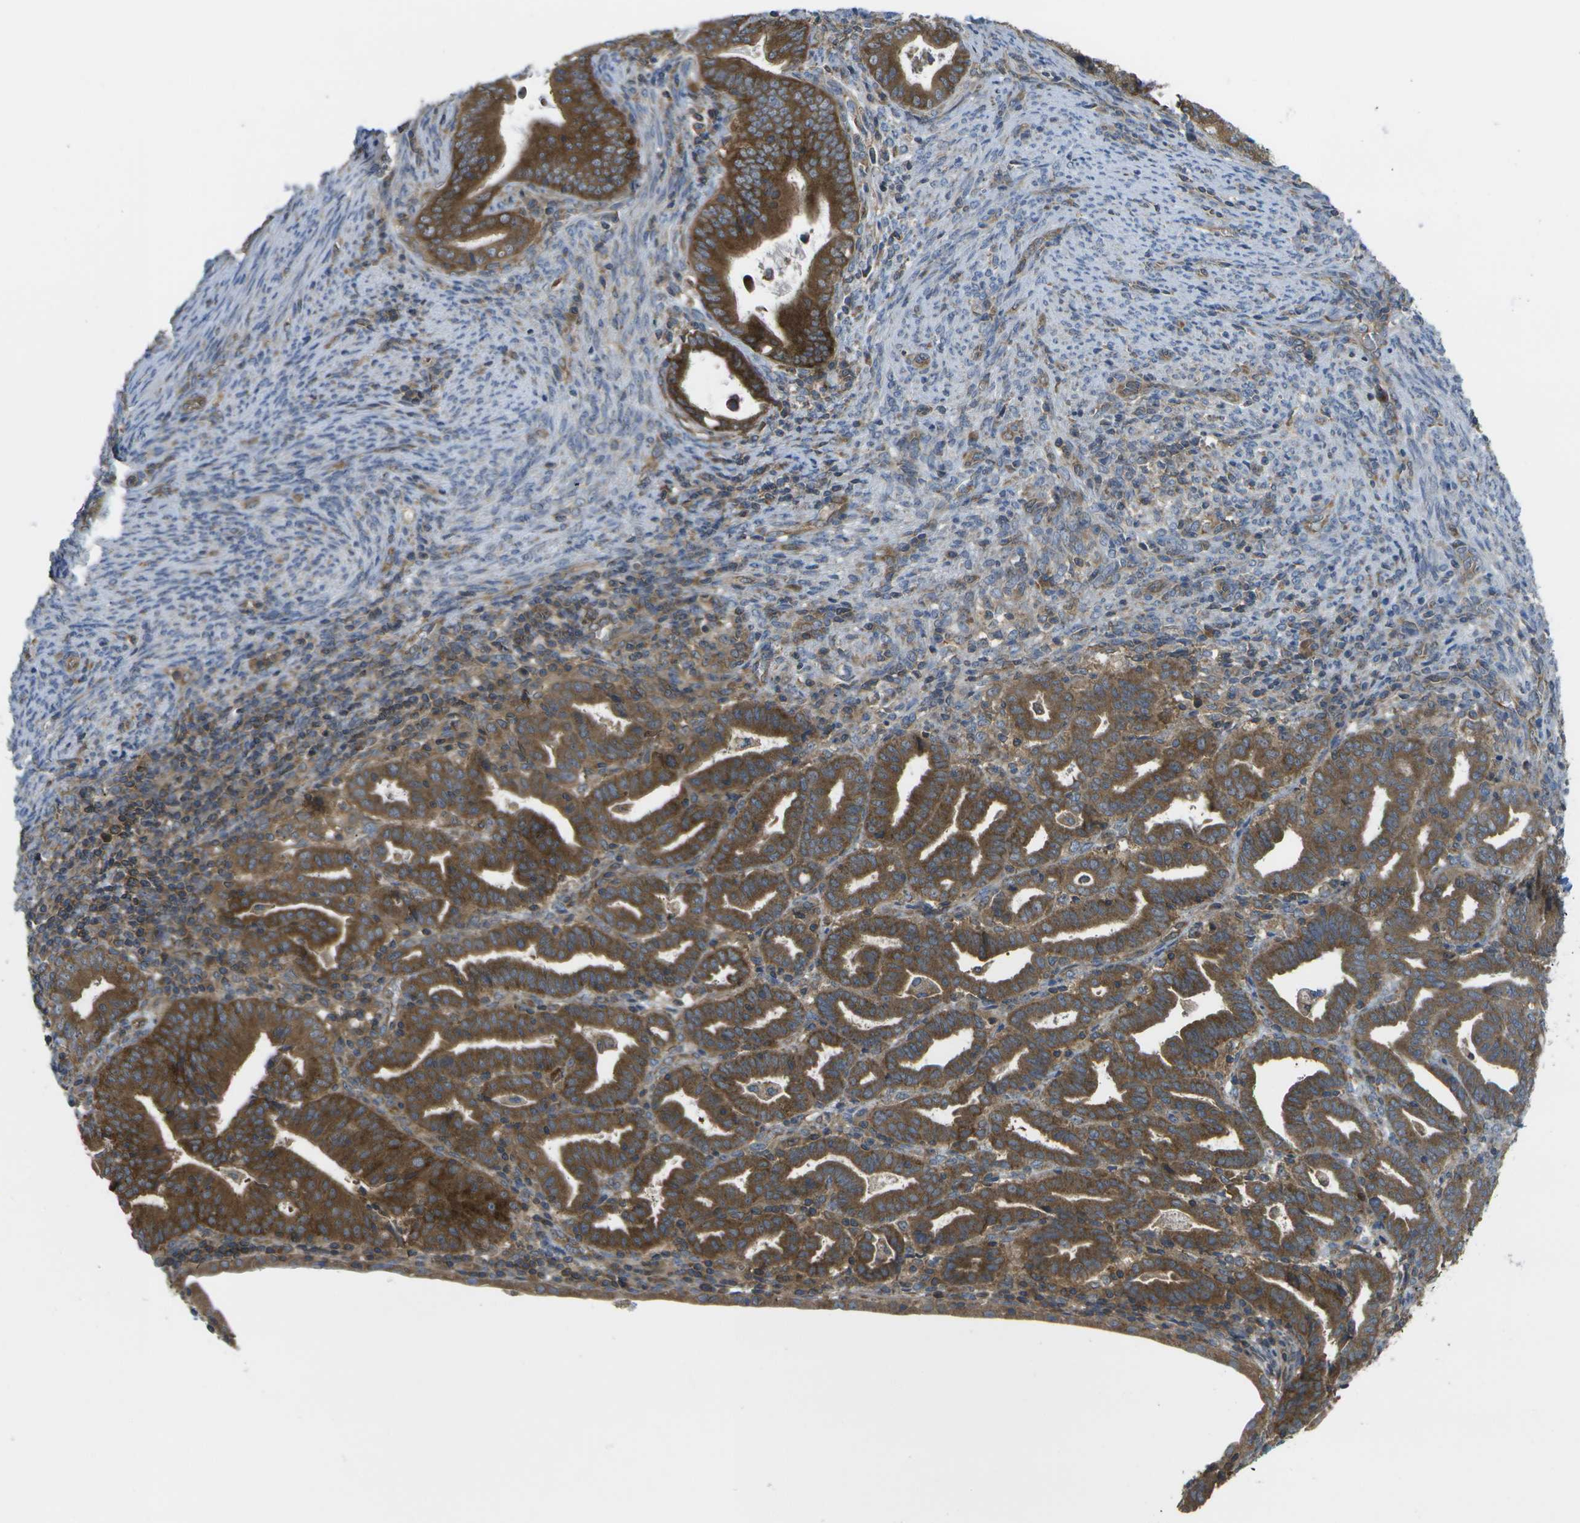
{"staining": {"intensity": "strong", "quantity": ">75%", "location": "cytoplasmic/membranous"}, "tissue": "endometrial cancer", "cell_type": "Tumor cells", "image_type": "cancer", "snomed": [{"axis": "morphology", "description": "Adenocarcinoma, NOS"}, {"axis": "topography", "description": "Uterus"}], "caption": "Endometrial cancer (adenocarcinoma) tissue reveals strong cytoplasmic/membranous staining in approximately >75% of tumor cells", "gene": "DPM3", "patient": {"sex": "female", "age": 83}}